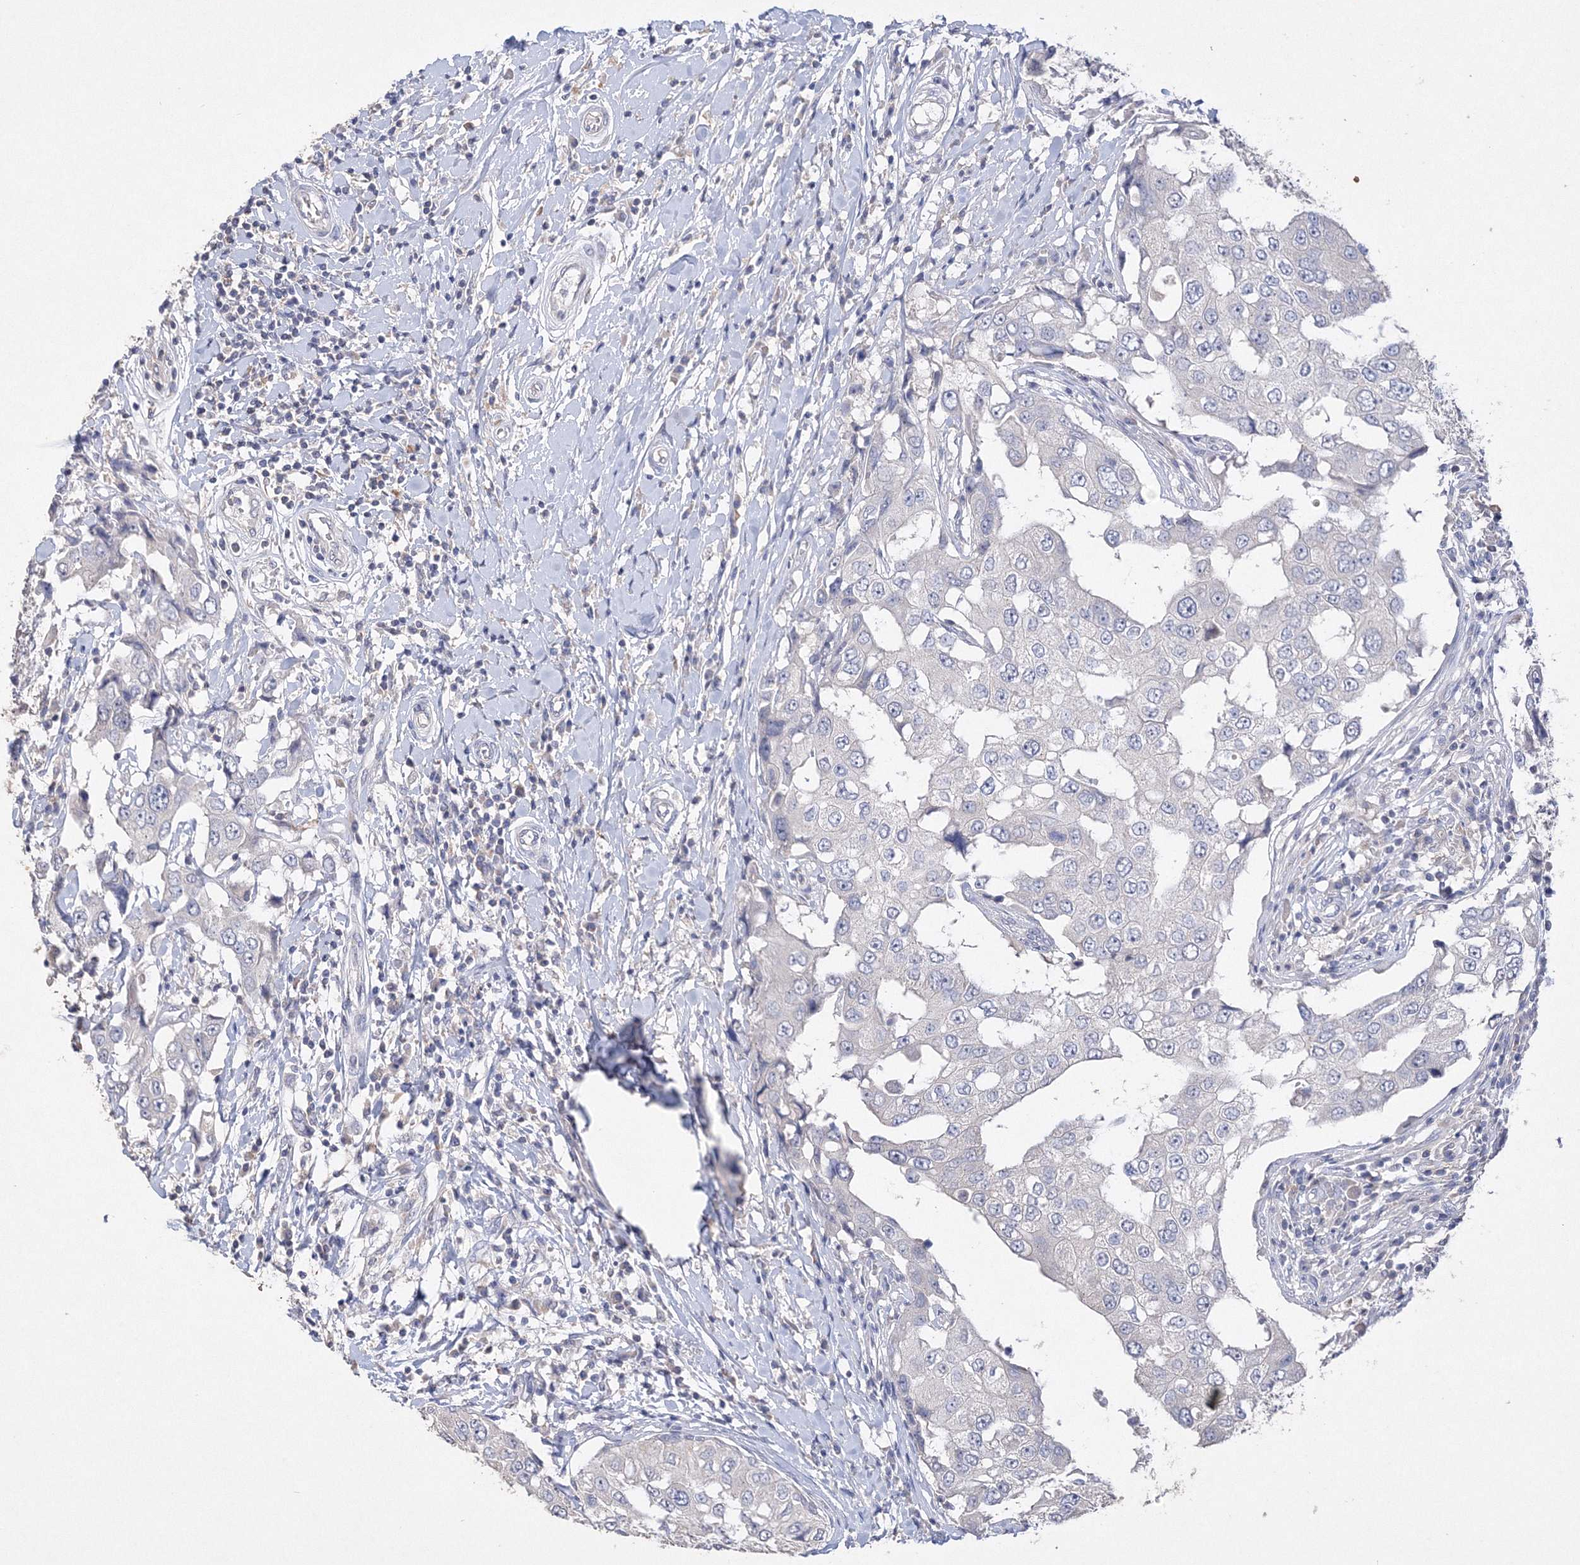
{"staining": {"intensity": "negative", "quantity": "none", "location": "none"}, "tissue": "breast cancer", "cell_type": "Tumor cells", "image_type": "cancer", "snomed": [{"axis": "morphology", "description": "Duct carcinoma"}, {"axis": "topography", "description": "Breast"}], "caption": "Tumor cells show no significant expression in breast cancer.", "gene": "GLS", "patient": {"sex": "female", "age": 27}}